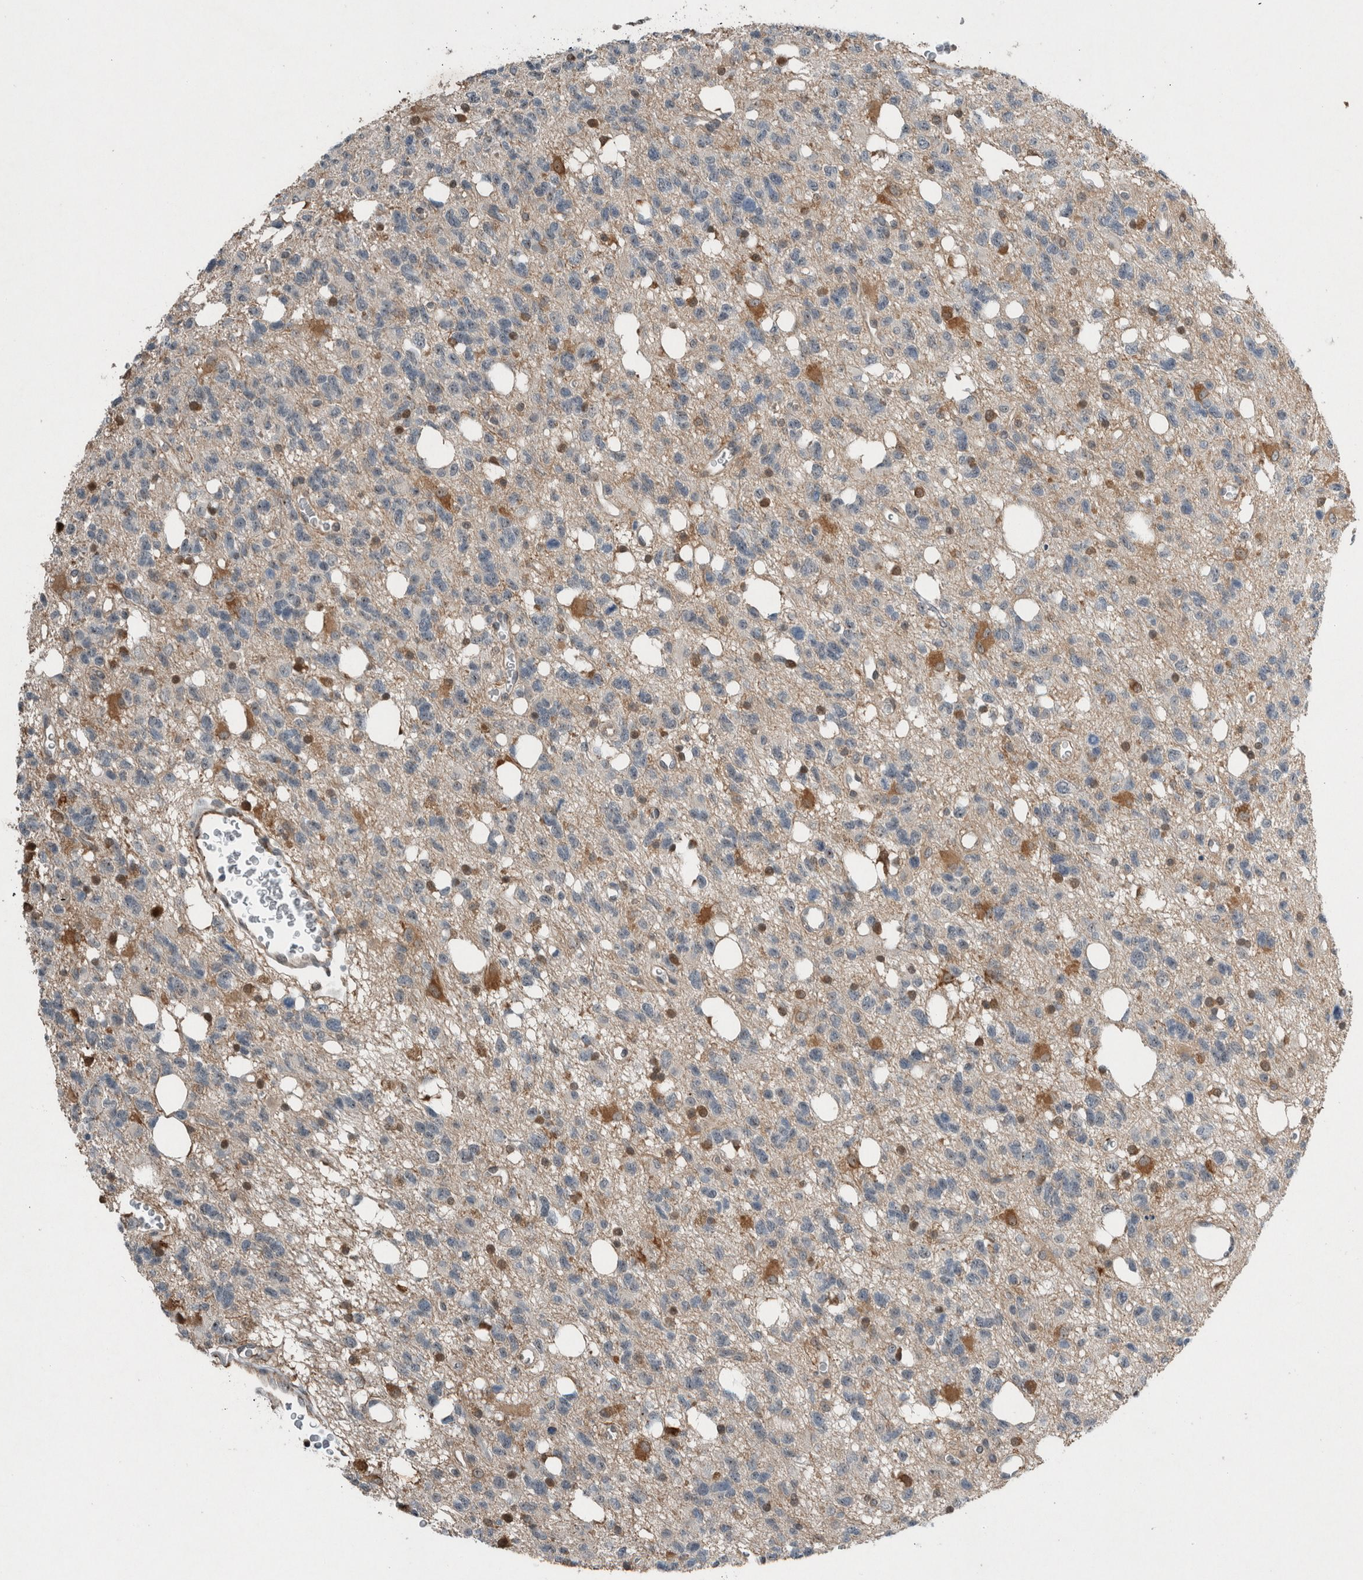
{"staining": {"intensity": "negative", "quantity": "none", "location": "none"}, "tissue": "glioma", "cell_type": "Tumor cells", "image_type": "cancer", "snomed": [{"axis": "morphology", "description": "Glioma, malignant, High grade"}, {"axis": "topography", "description": "Brain"}], "caption": "IHC photomicrograph of human malignant glioma (high-grade) stained for a protein (brown), which exhibits no positivity in tumor cells.", "gene": "RALGDS", "patient": {"sex": "female", "age": 62}}